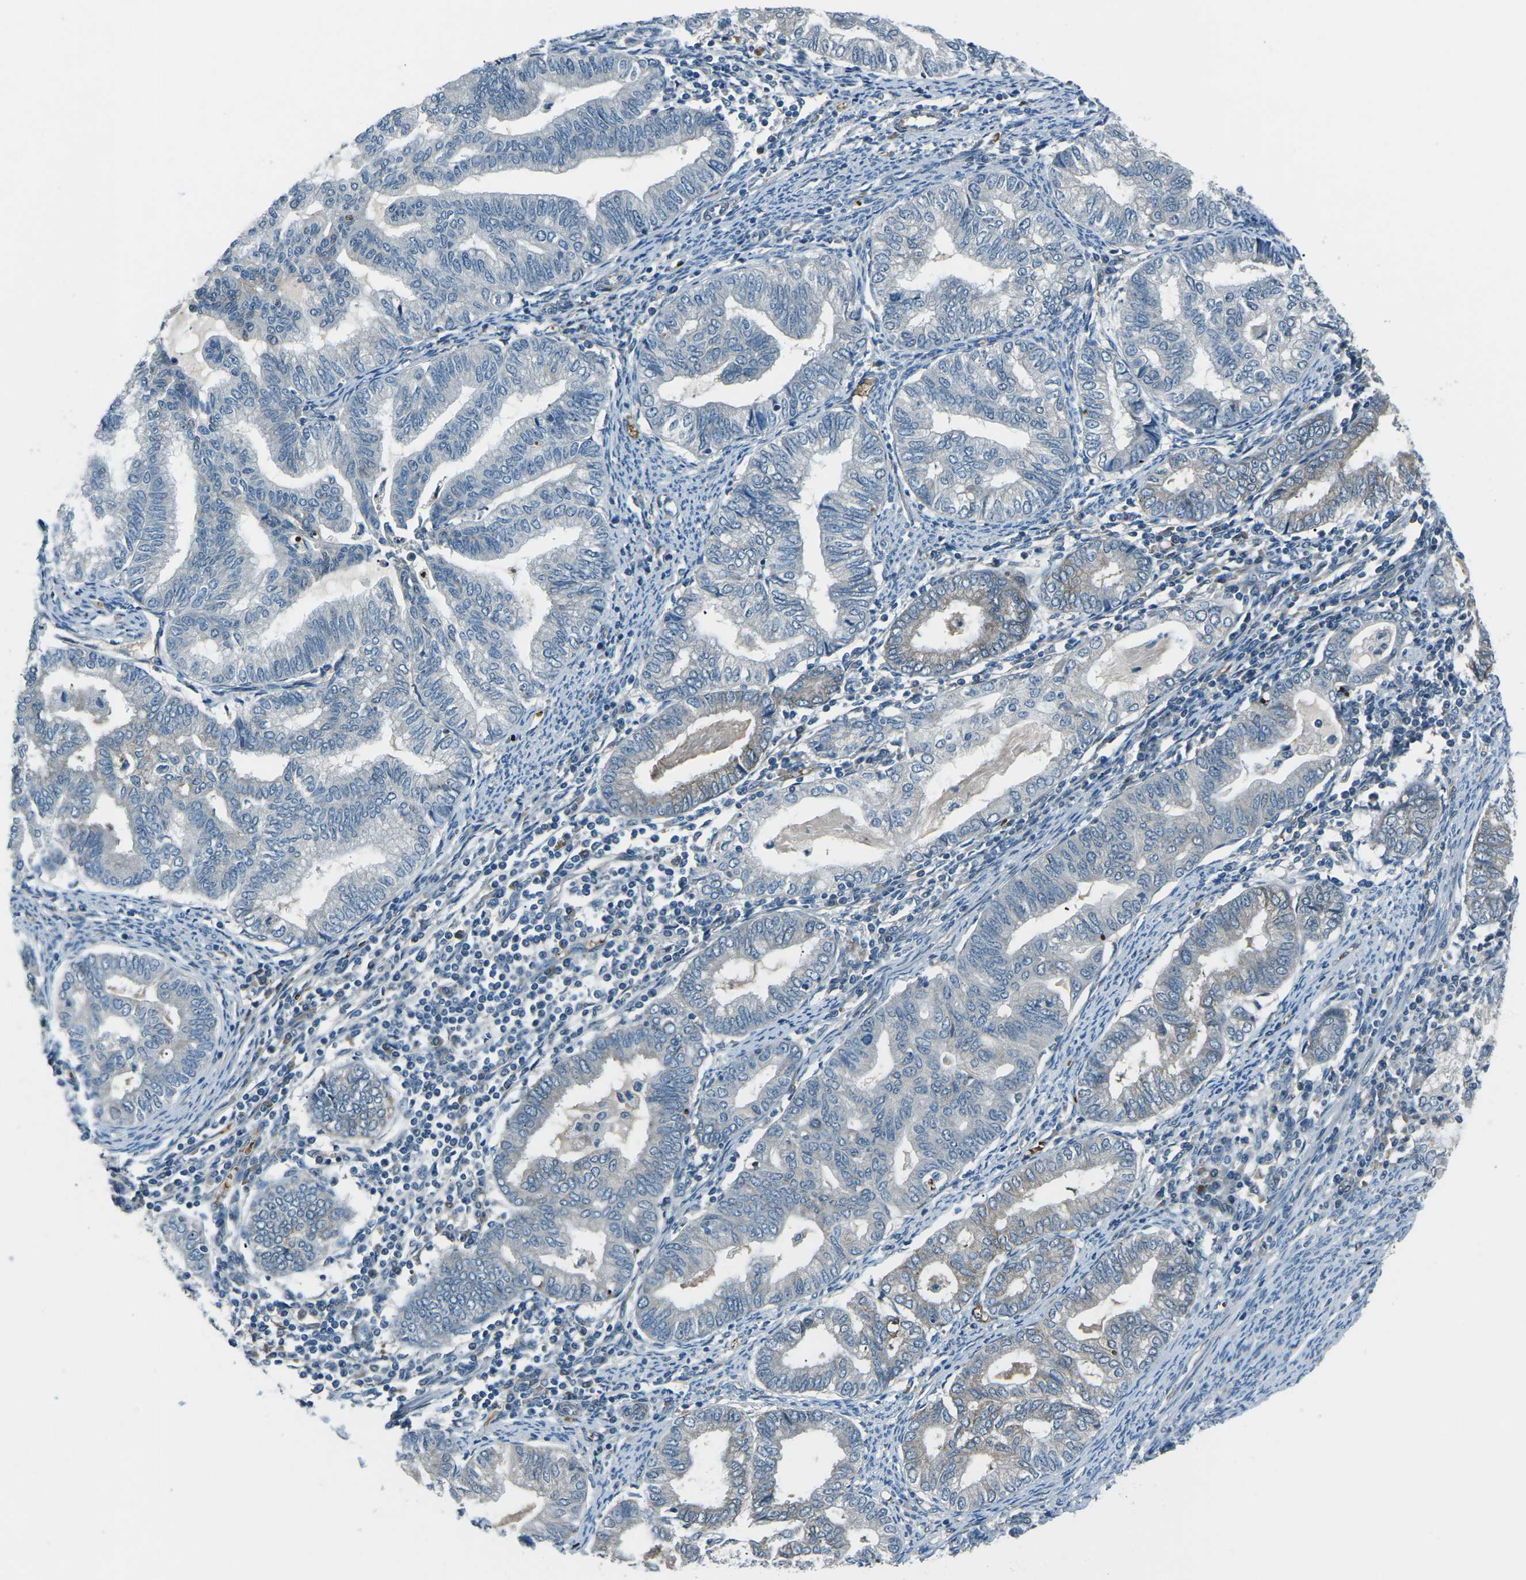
{"staining": {"intensity": "negative", "quantity": "none", "location": "none"}, "tissue": "endometrial cancer", "cell_type": "Tumor cells", "image_type": "cancer", "snomed": [{"axis": "morphology", "description": "Adenocarcinoma, NOS"}, {"axis": "topography", "description": "Endometrium"}], "caption": "Endometrial adenocarcinoma was stained to show a protein in brown. There is no significant staining in tumor cells. (DAB immunohistochemistry (IHC) visualized using brightfield microscopy, high magnification).", "gene": "AFAP1", "patient": {"sex": "female", "age": 79}}